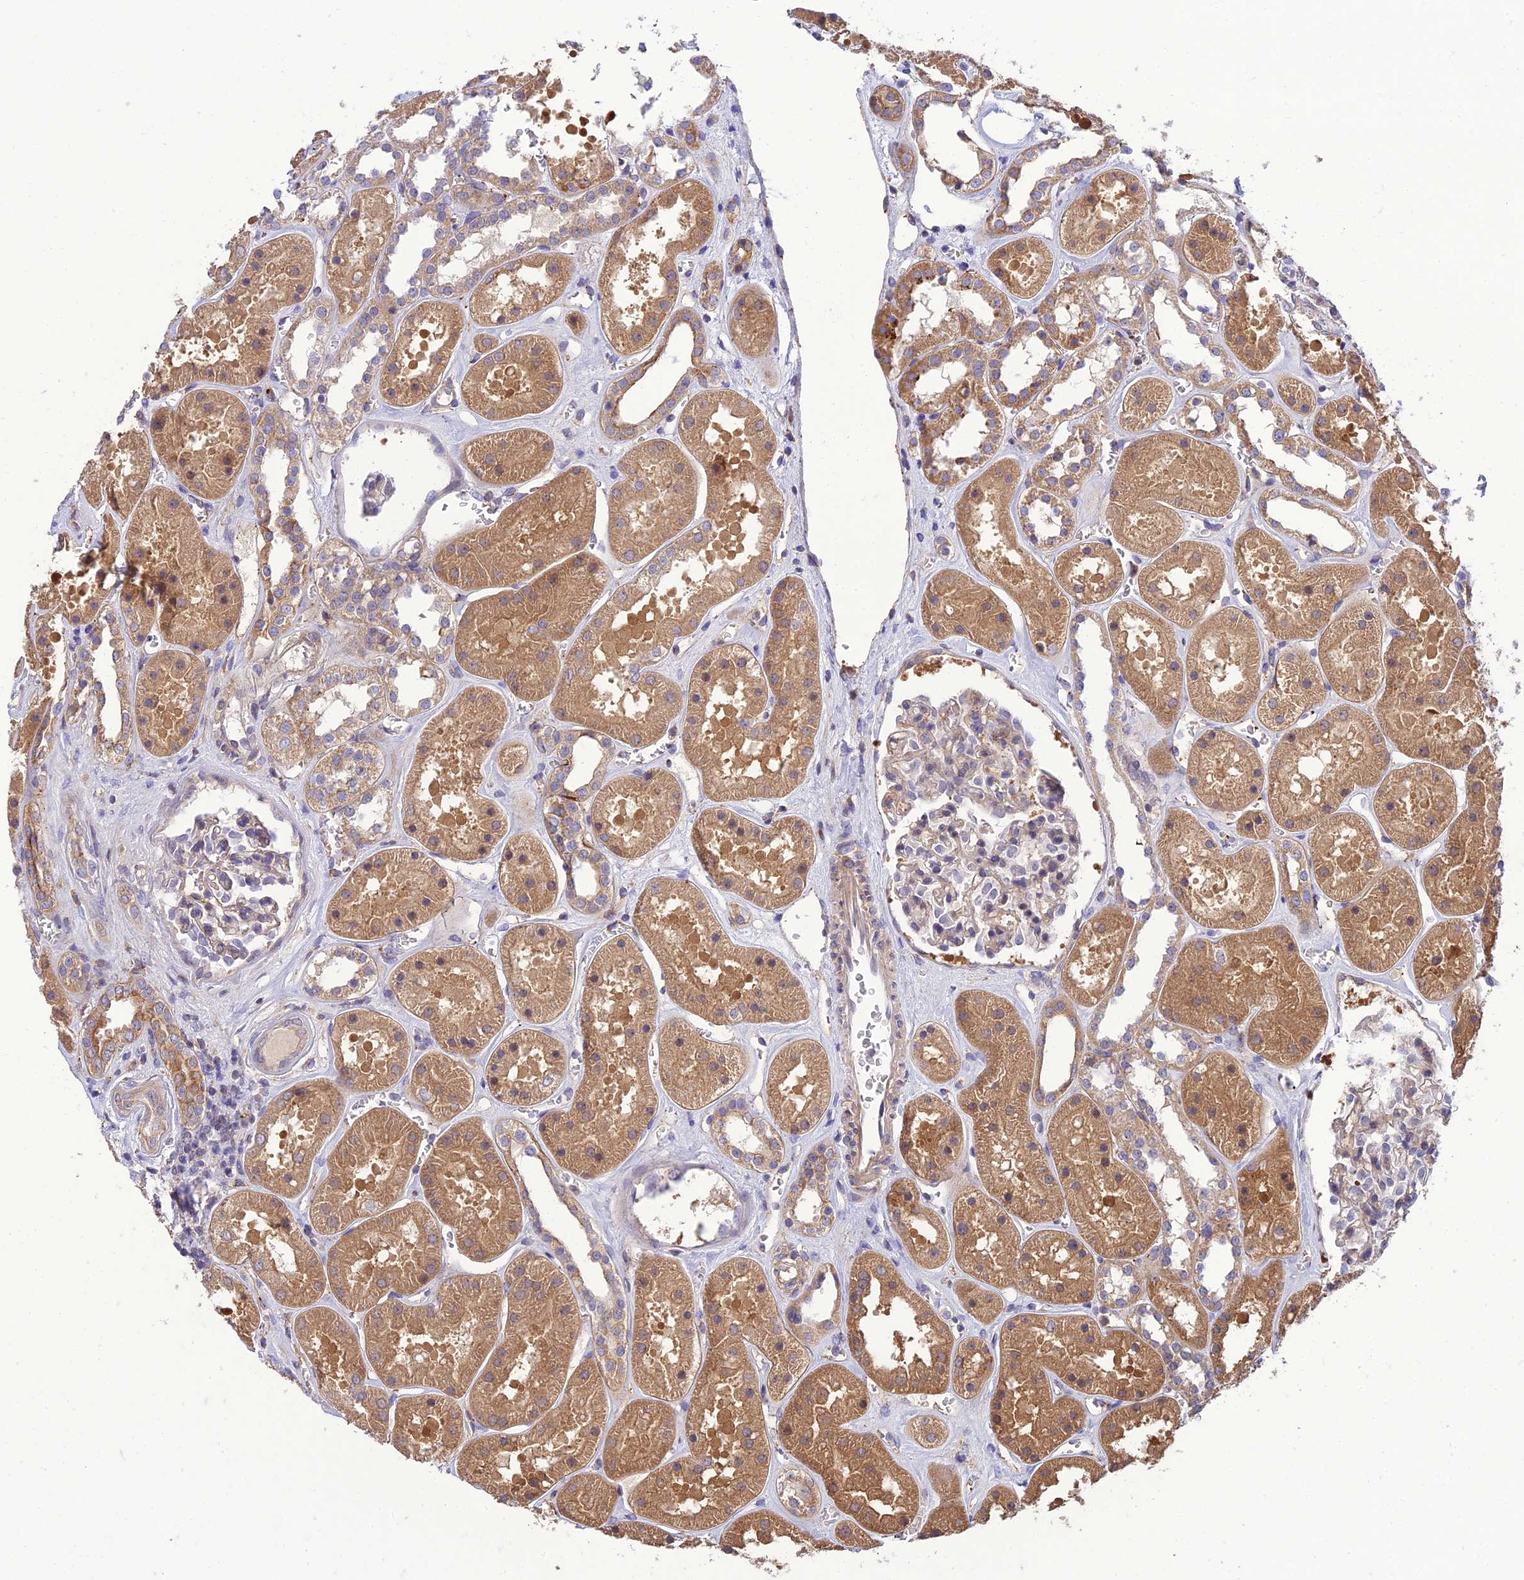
{"staining": {"intensity": "weak", "quantity": "<25%", "location": "cytoplasmic/membranous"}, "tissue": "kidney", "cell_type": "Cells in glomeruli", "image_type": "normal", "snomed": [{"axis": "morphology", "description": "Normal tissue, NOS"}, {"axis": "topography", "description": "Kidney"}], "caption": "An immunohistochemistry (IHC) photomicrograph of normal kidney is shown. There is no staining in cells in glomeruli of kidney. (Brightfield microscopy of DAB (3,3'-diaminobenzidine) immunohistochemistry (IHC) at high magnification).", "gene": "IRAK3", "patient": {"sex": "female", "age": 41}}